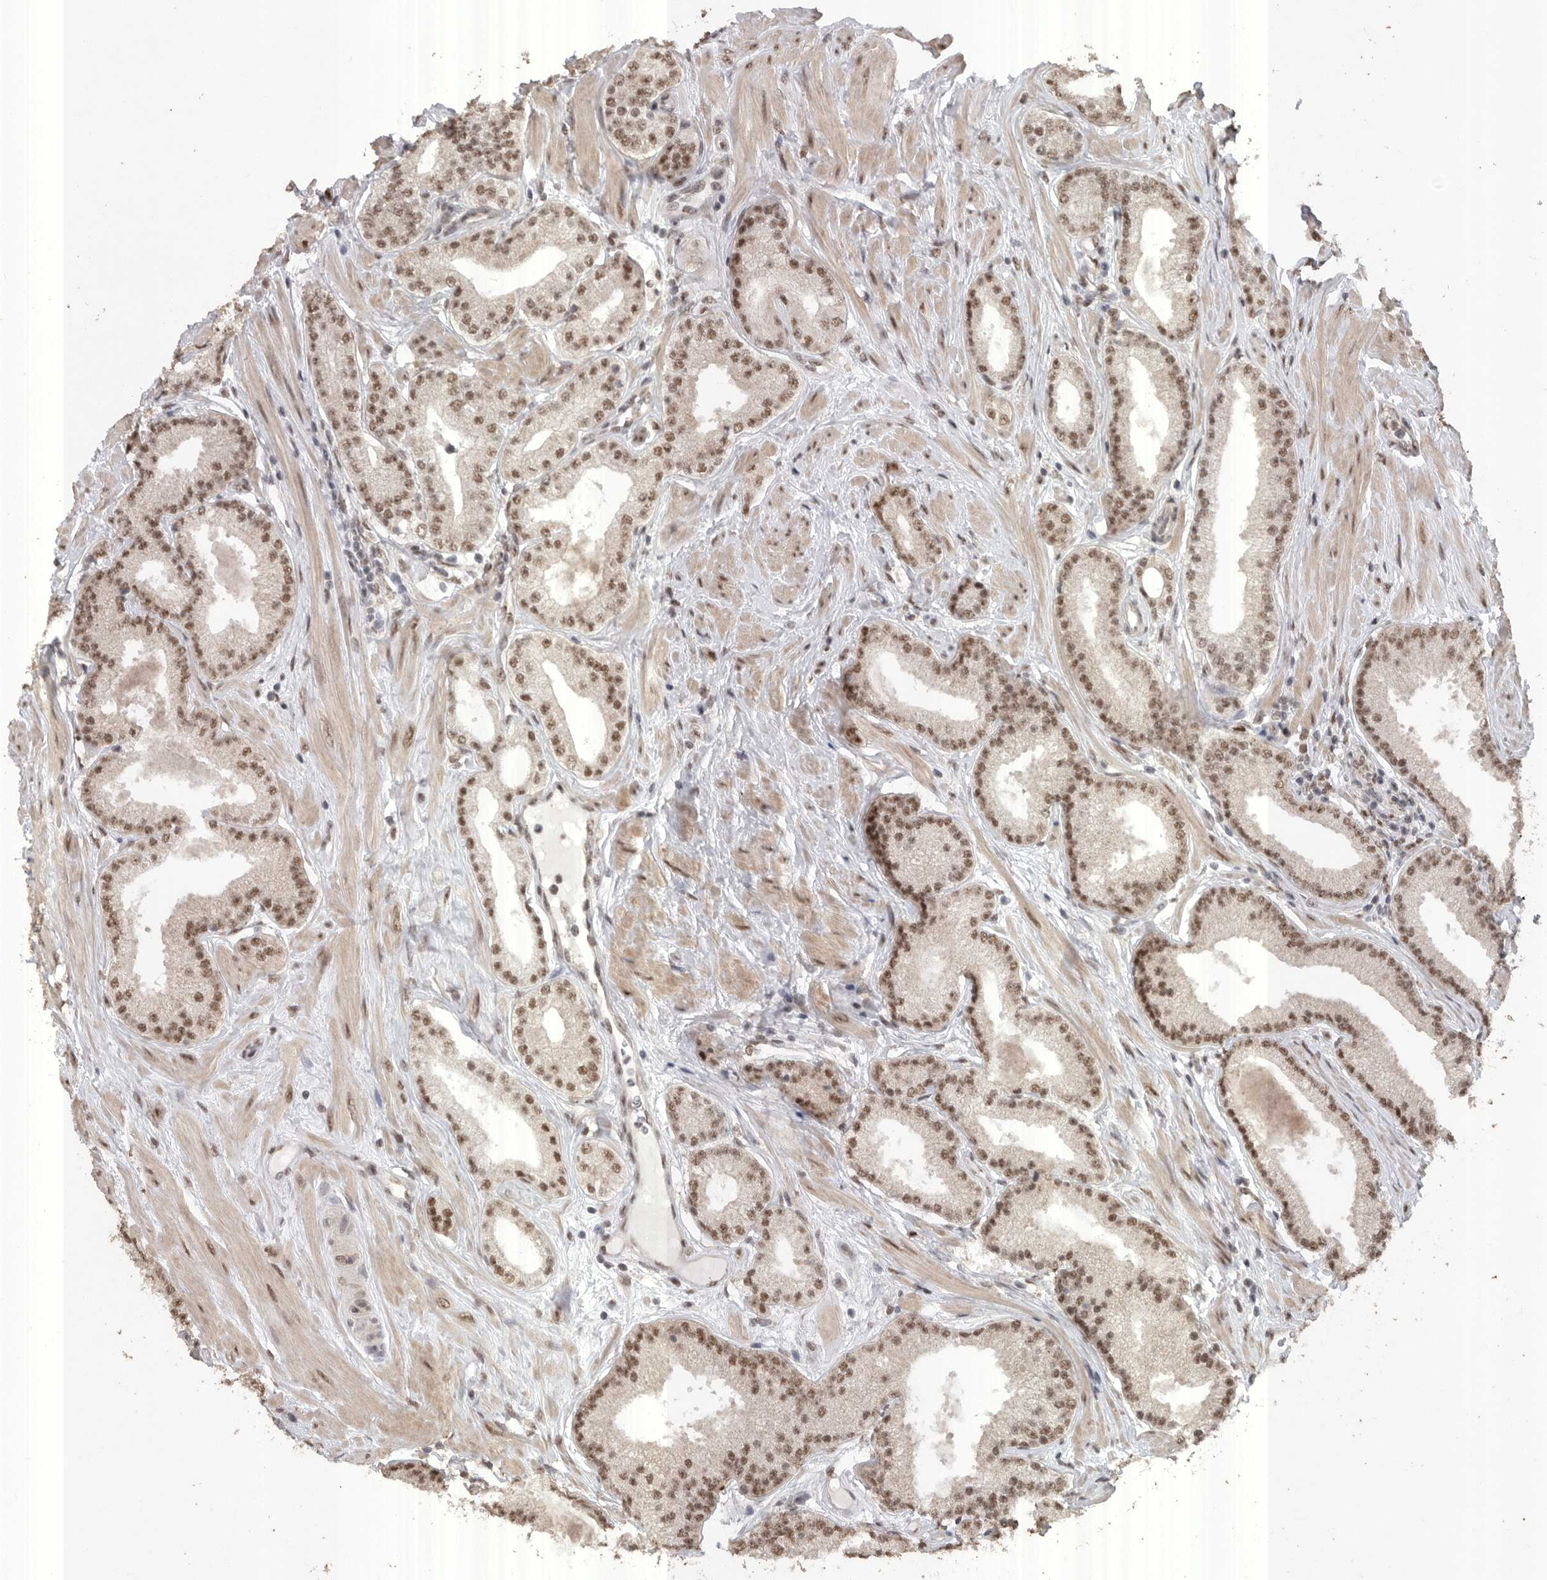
{"staining": {"intensity": "moderate", "quantity": ">75%", "location": "nuclear"}, "tissue": "prostate cancer", "cell_type": "Tumor cells", "image_type": "cancer", "snomed": [{"axis": "morphology", "description": "Adenocarcinoma, Low grade"}, {"axis": "topography", "description": "Prostate"}], "caption": "This is a histology image of immunohistochemistry staining of prostate cancer, which shows moderate positivity in the nuclear of tumor cells.", "gene": "PPP1R10", "patient": {"sex": "male", "age": 62}}